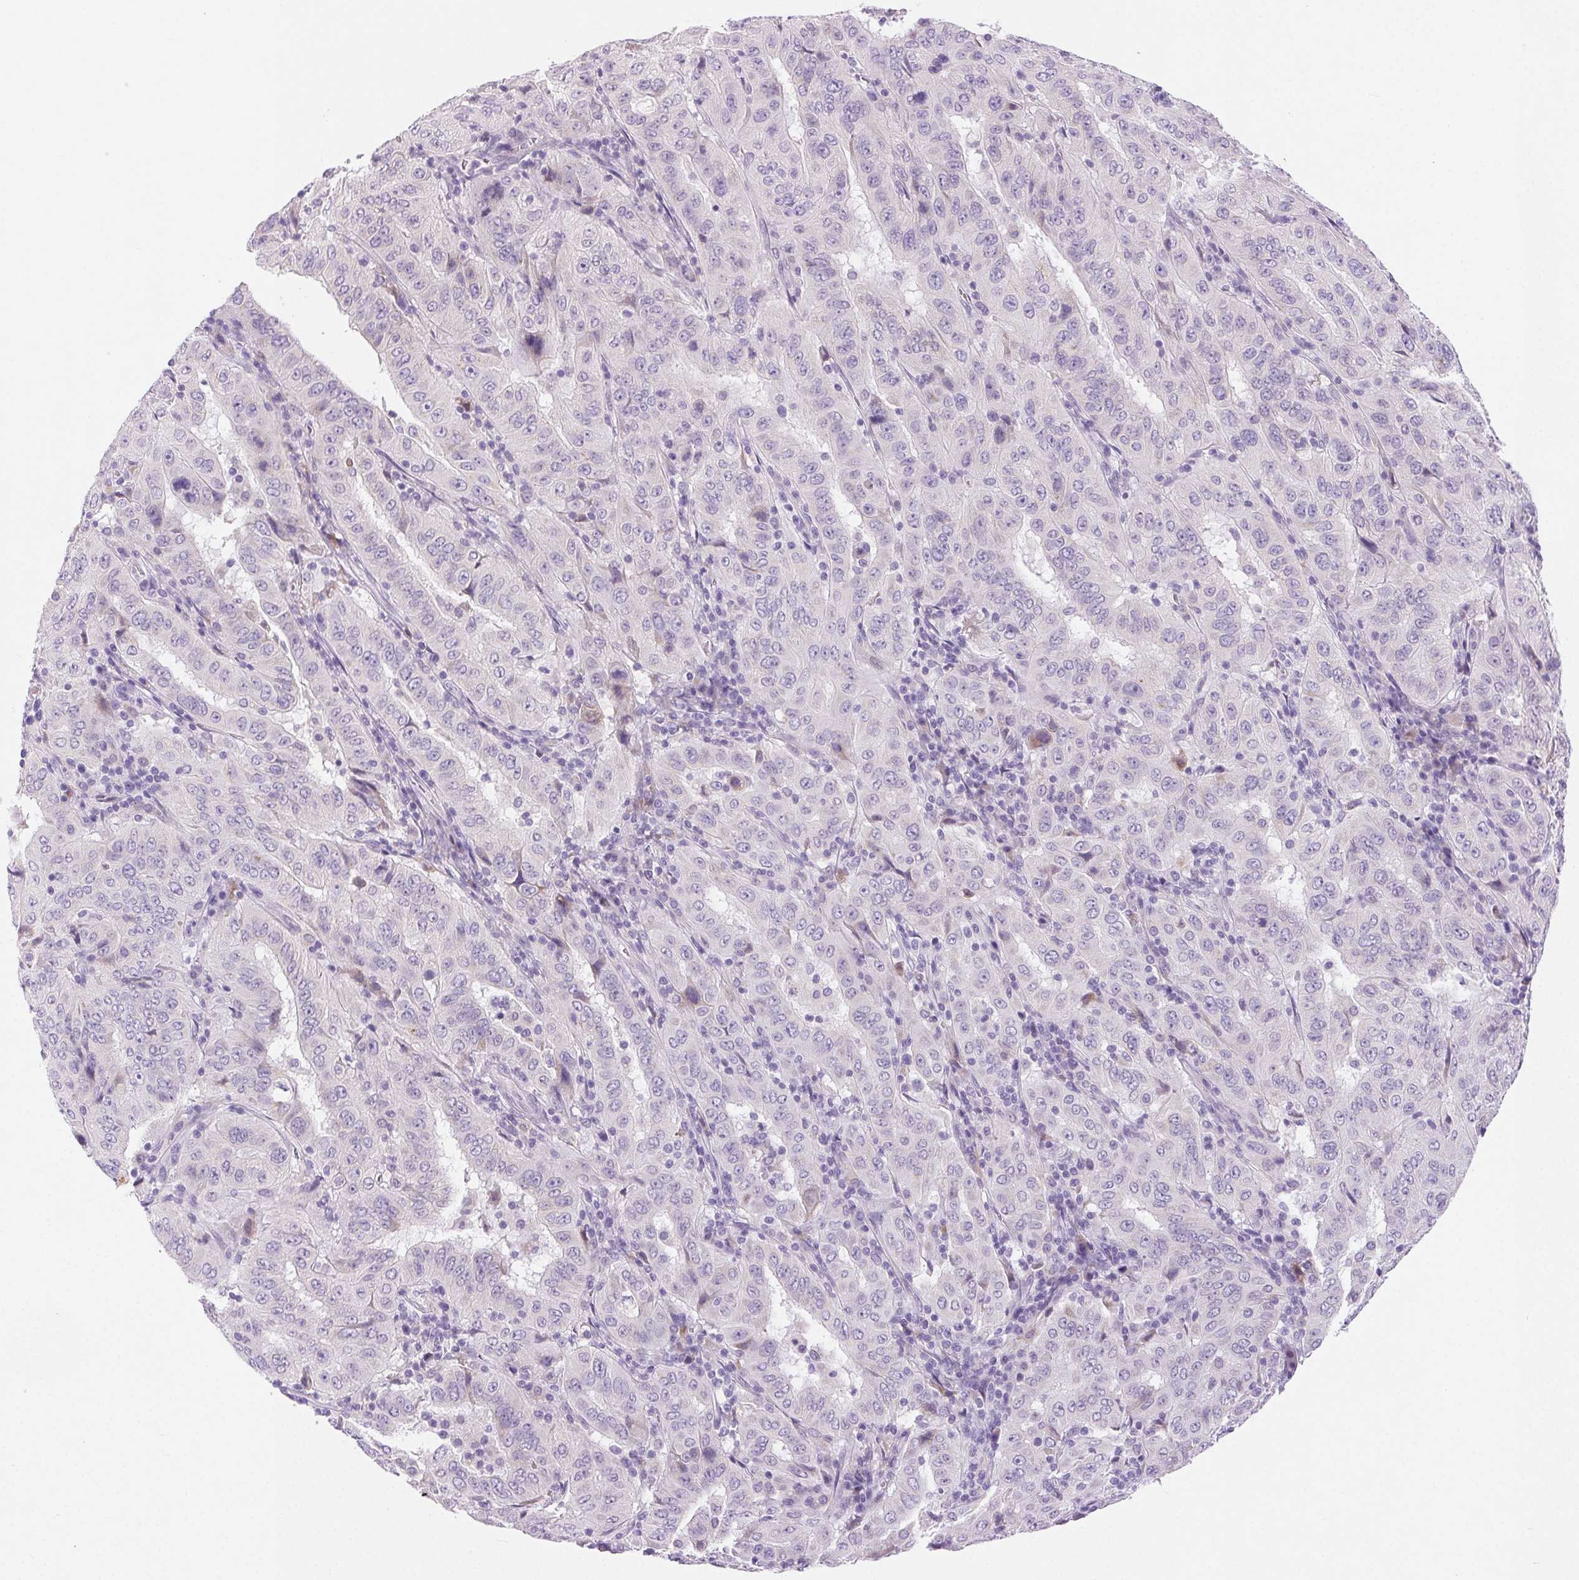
{"staining": {"intensity": "negative", "quantity": "none", "location": "none"}, "tissue": "pancreatic cancer", "cell_type": "Tumor cells", "image_type": "cancer", "snomed": [{"axis": "morphology", "description": "Adenocarcinoma, NOS"}, {"axis": "topography", "description": "Pancreas"}], "caption": "Pancreatic adenocarcinoma was stained to show a protein in brown. There is no significant positivity in tumor cells.", "gene": "ARHGAP11B", "patient": {"sex": "male", "age": 63}}